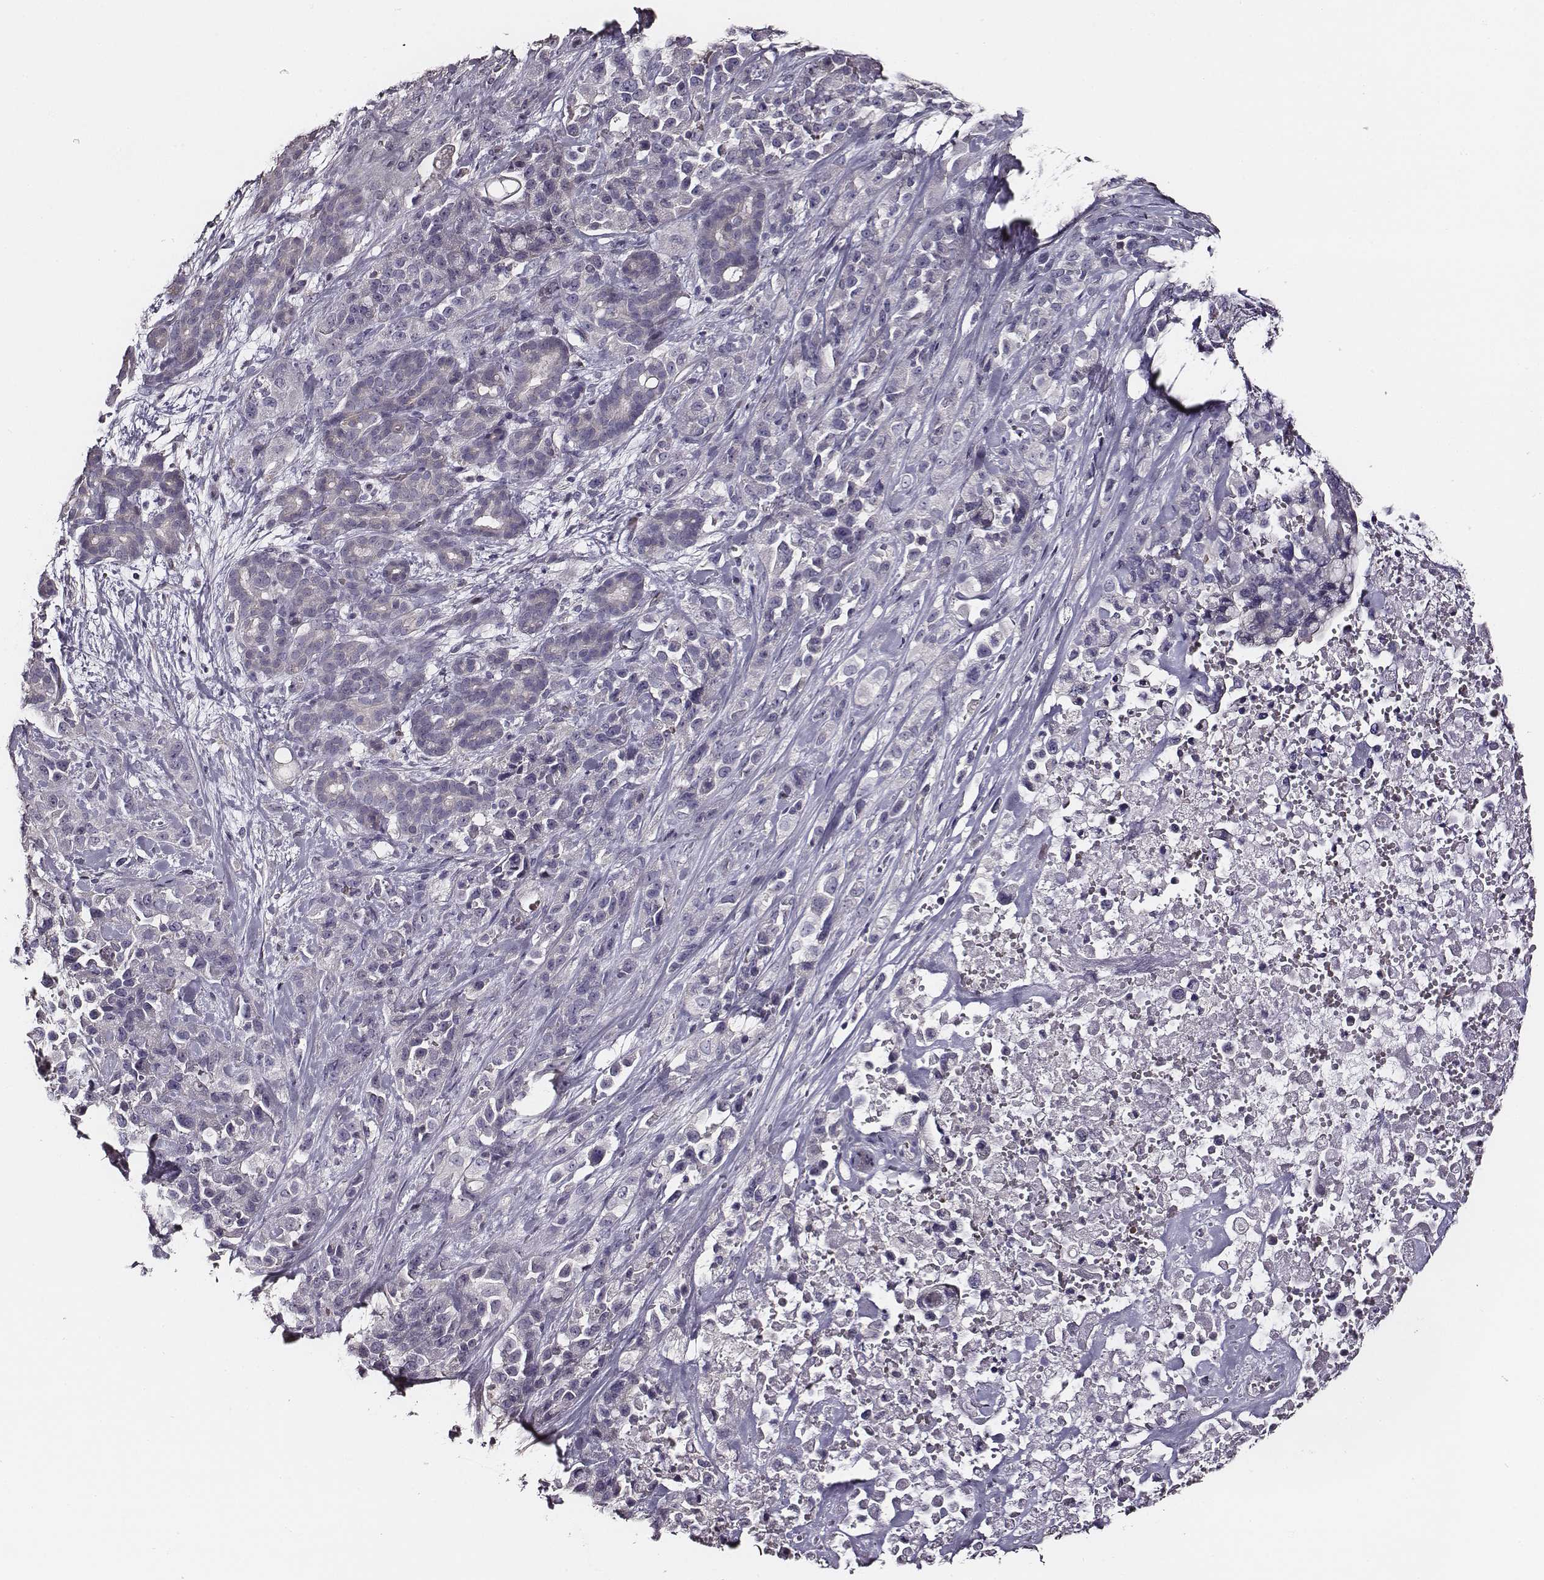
{"staining": {"intensity": "negative", "quantity": "none", "location": "none"}, "tissue": "pancreatic cancer", "cell_type": "Tumor cells", "image_type": "cancer", "snomed": [{"axis": "morphology", "description": "Adenocarcinoma, NOS"}, {"axis": "topography", "description": "Pancreas"}], "caption": "A micrograph of human pancreatic cancer is negative for staining in tumor cells. (Stains: DAB IHC with hematoxylin counter stain, Microscopy: brightfield microscopy at high magnification).", "gene": "AADAT", "patient": {"sex": "male", "age": 44}}